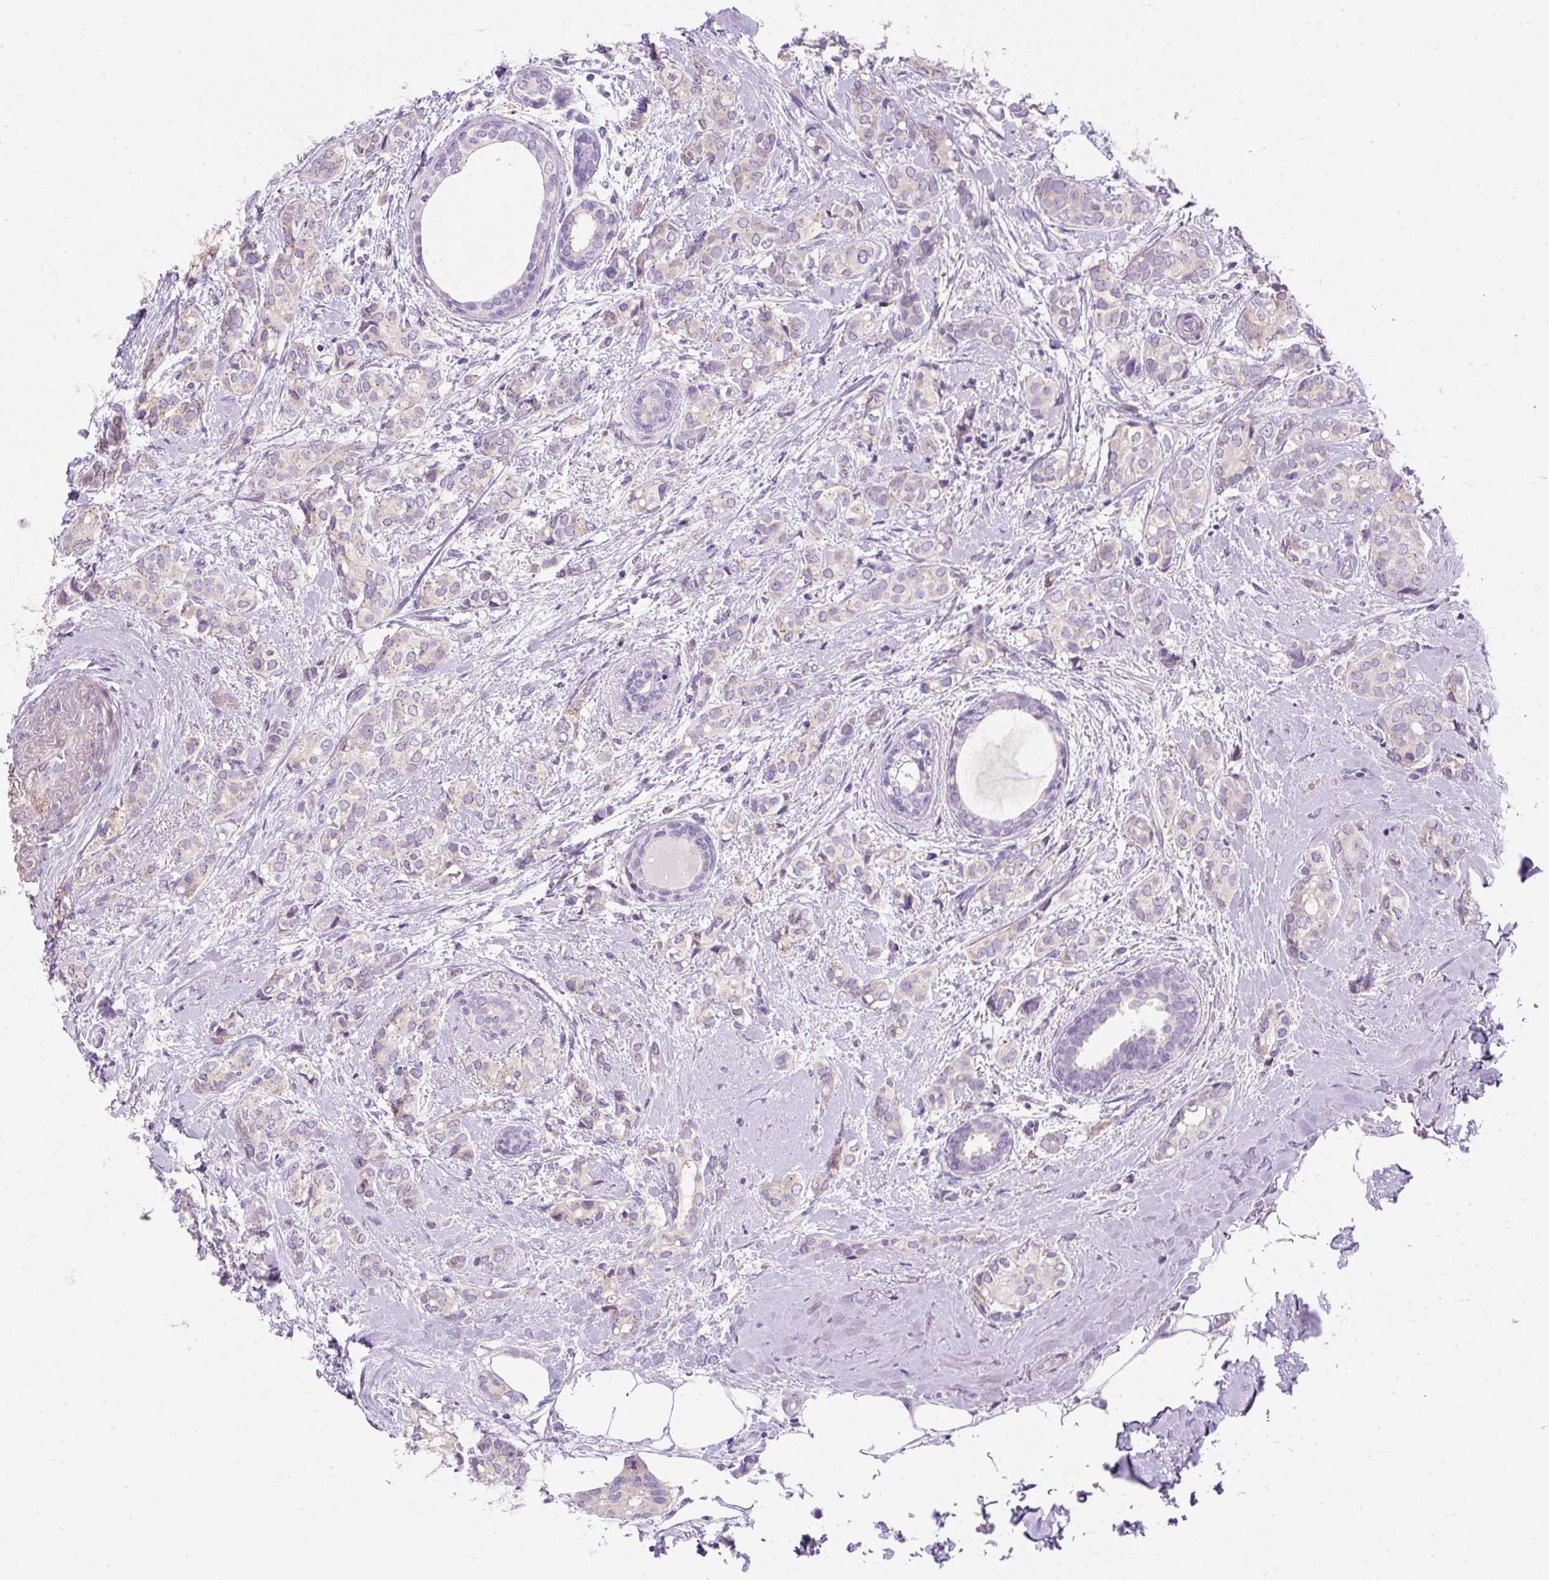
{"staining": {"intensity": "negative", "quantity": "none", "location": "none"}, "tissue": "breast cancer", "cell_type": "Tumor cells", "image_type": "cancer", "snomed": [{"axis": "morphology", "description": "Duct carcinoma"}, {"axis": "topography", "description": "Breast"}], "caption": "Protein analysis of breast intraductal carcinoma displays no significant staining in tumor cells. The staining was performed using DAB to visualize the protein expression in brown, while the nuclei were stained in blue with hematoxylin (Magnification: 20x).", "gene": "SUSD5", "patient": {"sex": "female", "age": 73}}